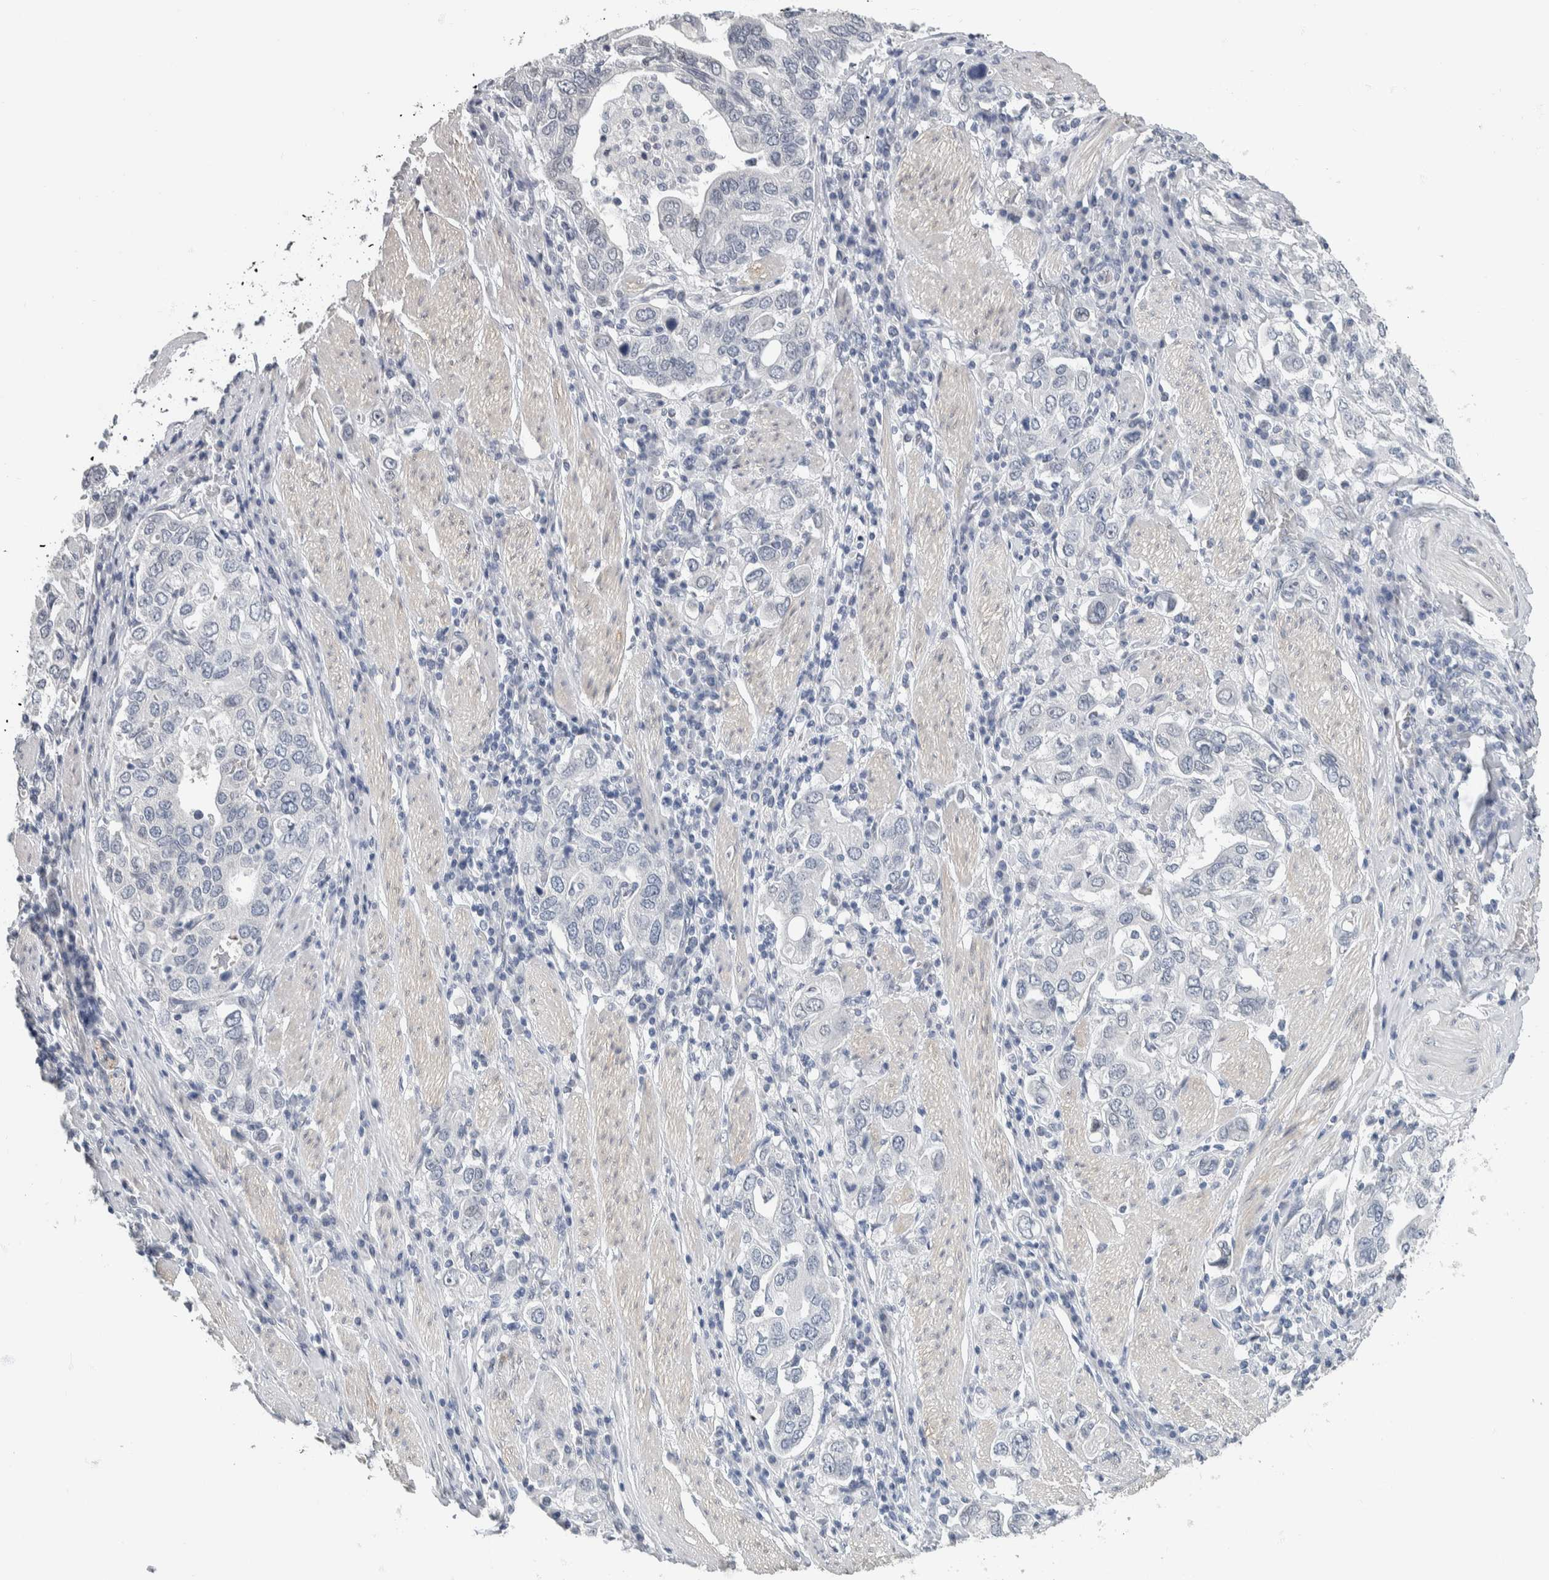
{"staining": {"intensity": "negative", "quantity": "none", "location": "none"}, "tissue": "stomach cancer", "cell_type": "Tumor cells", "image_type": "cancer", "snomed": [{"axis": "morphology", "description": "Adenocarcinoma, NOS"}, {"axis": "topography", "description": "Stomach, upper"}], "caption": "High magnification brightfield microscopy of stomach cancer stained with DAB (3,3'-diaminobenzidine) (brown) and counterstained with hematoxylin (blue): tumor cells show no significant expression.", "gene": "NEFM", "patient": {"sex": "male", "age": 62}}